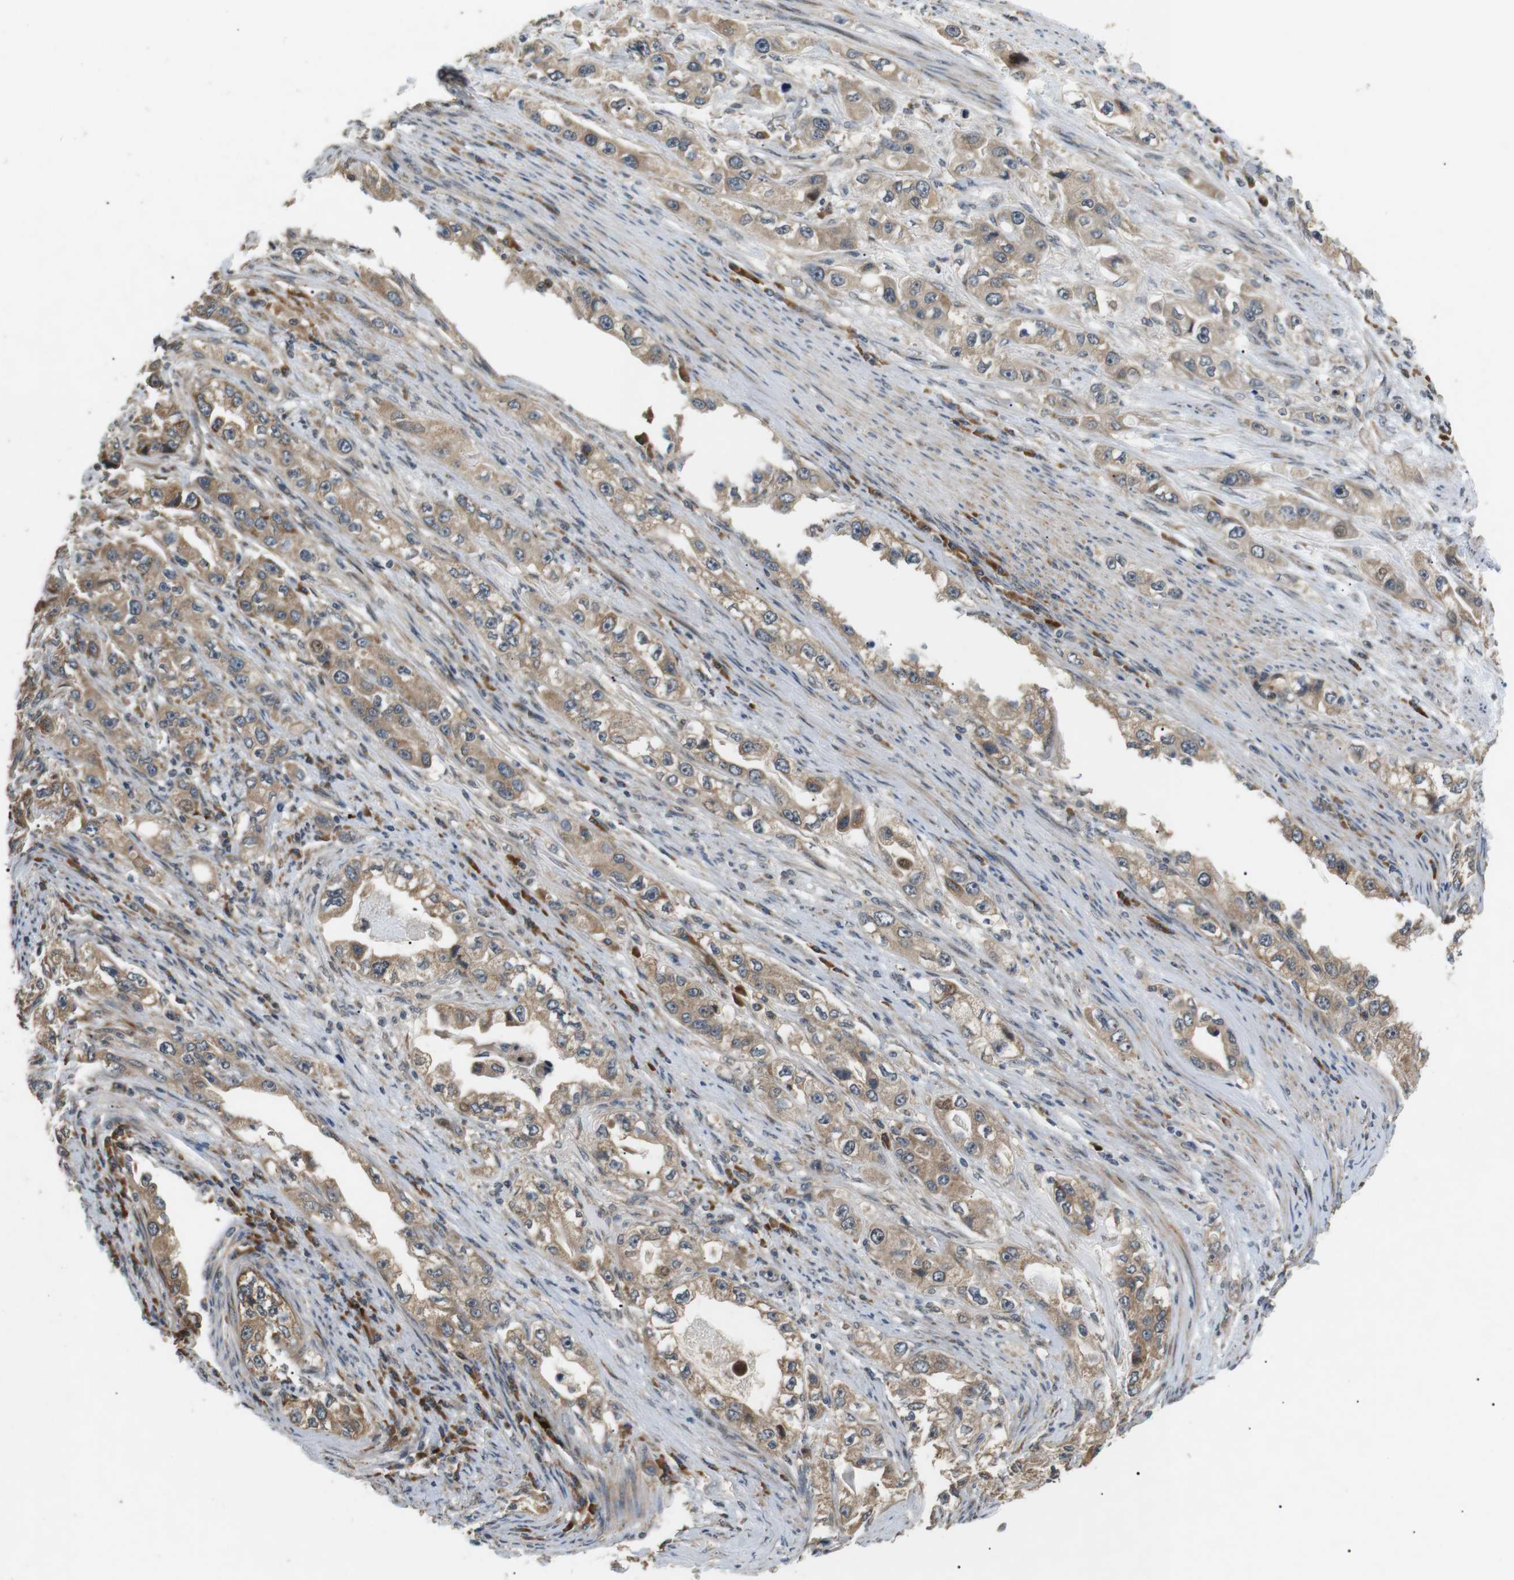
{"staining": {"intensity": "weak", "quantity": ">75%", "location": "cytoplasmic/membranous"}, "tissue": "stomach cancer", "cell_type": "Tumor cells", "image_type": "cancer", "snomed": [{"axis": "morphology", "description": "Adenocarcinoma, NOS"}, {"axis": "topography", "description": "Stomach, lower"}], "caption": "Brown immunohistochemical staining in stomach cancer displays weak cytoplasmic/membranous staining in about >75% of tumor cells. (brown staining indicates protein expression, while blue staining denotes nuclei).", "gene": "HSPA13", "patient": {"sex": "female", "age": 93}}